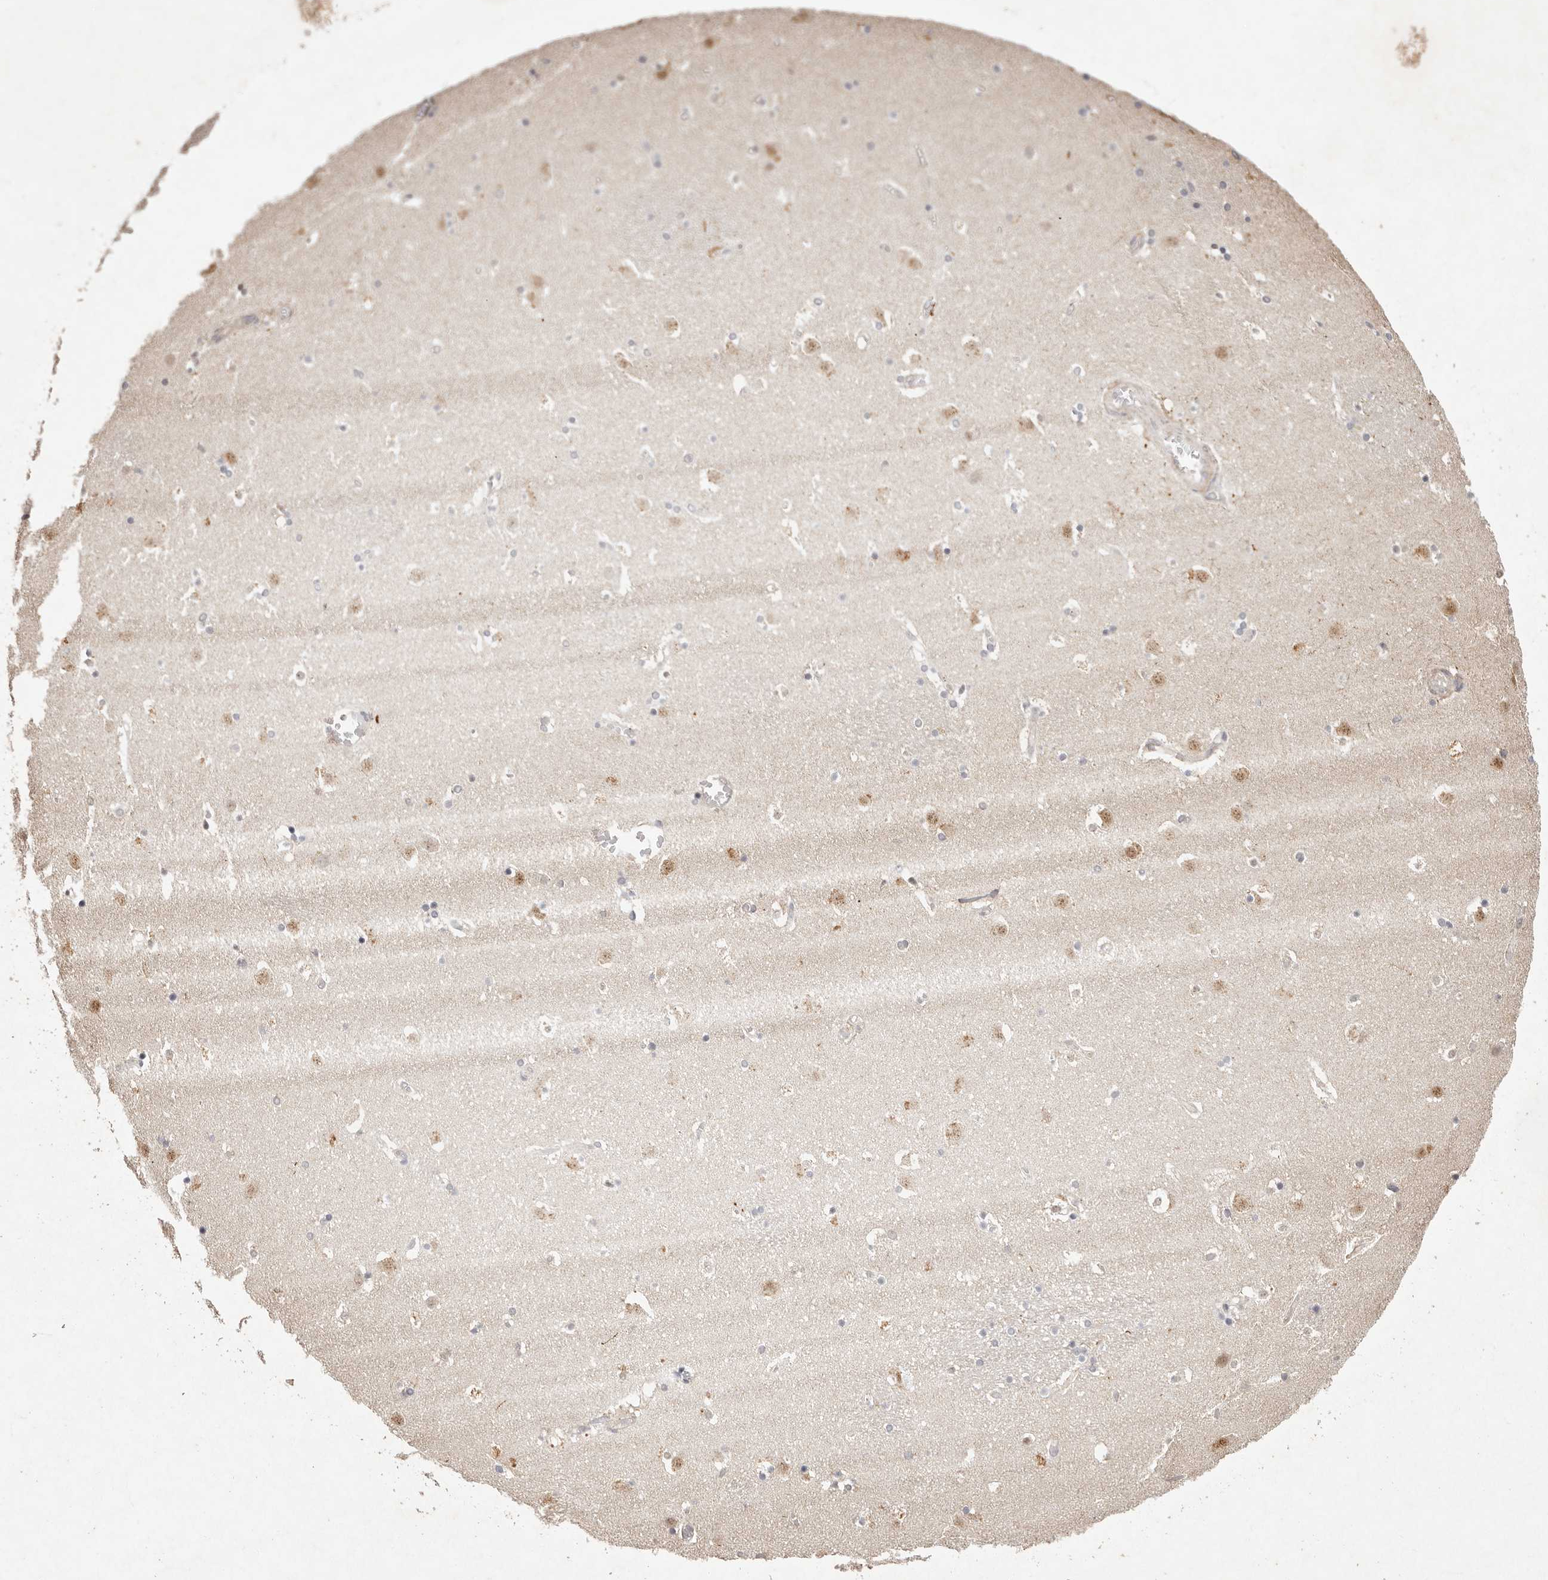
{"staining": {"intensity": "strong", "quantity": "<25%", "location": "cytoplasmic/membranous"}, "tissue": "caudate", "cell_type": "Glial cells", "image_type": "normal", "snomed": [{"axis": "morphology", "description": "Normal tissue, NOS"}, {"axis": "topography", "description": "Lateral ventricle wall"}], "caption": "Brown immunohistochemical staining in normal human caudate exhibits strong cytoplasmic/membranous positivity in about <25% of glial cells. (Brightfield microscopy of DAB IHC at high magnification).", "gene": "BUD31", "patient": {"sex": "male", "age": 45}}